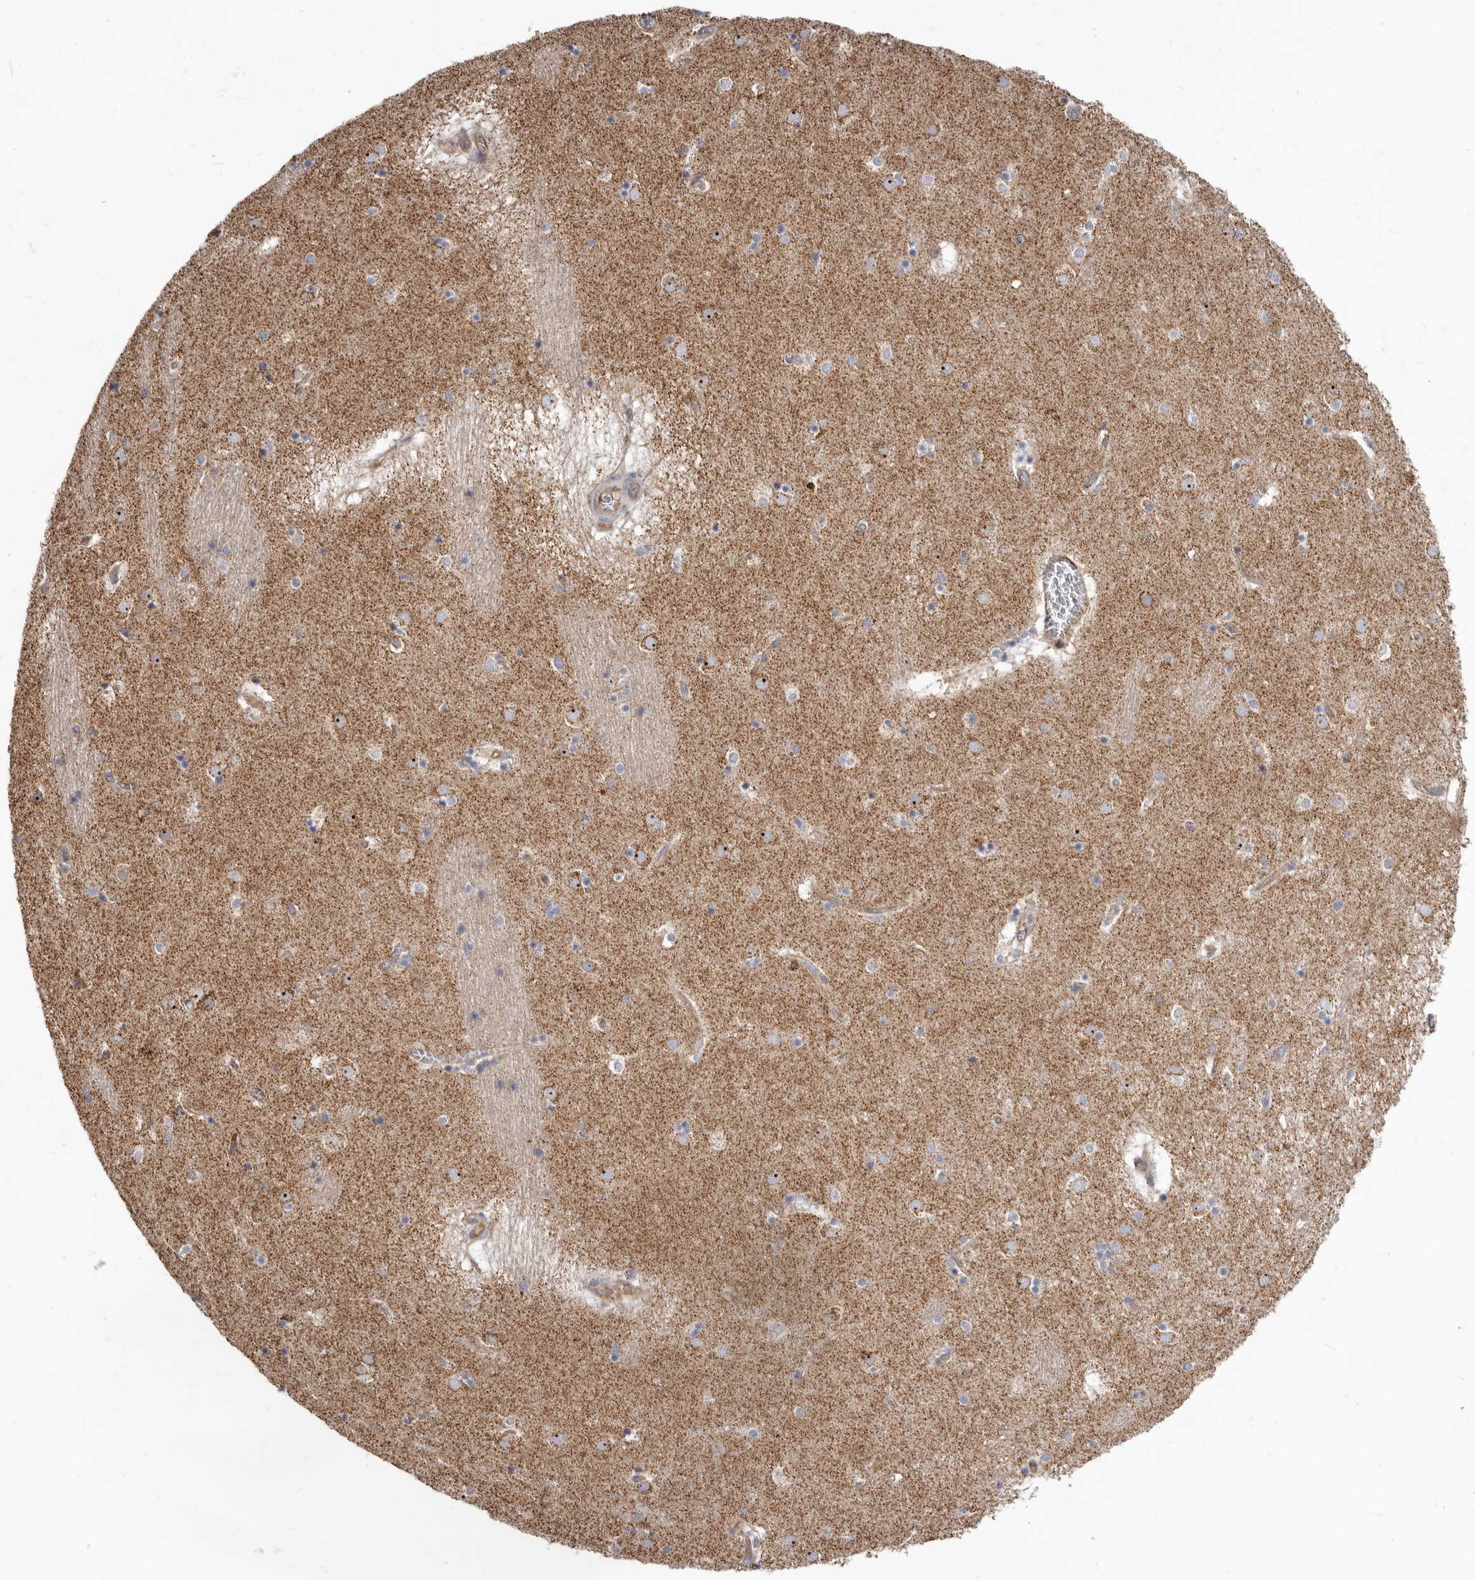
{"staining": {"intensity": "negative", "quantity": "none", "location": "none"}, "tissue": "caudate", "cell_type": "Glial cells", "image_type": "normal", "snomed": [{"axis": "morphology", "description": "Normal tissue, NOS"}, {"axis": "topography", "description": "Lateral ventricle wall"}], "caption": "Immunohistochemistry (IHC) of benign human caudate displays no expression in glial cells.", "gene": "FMO2", "patient": {"sex": "male", "age": 70}}